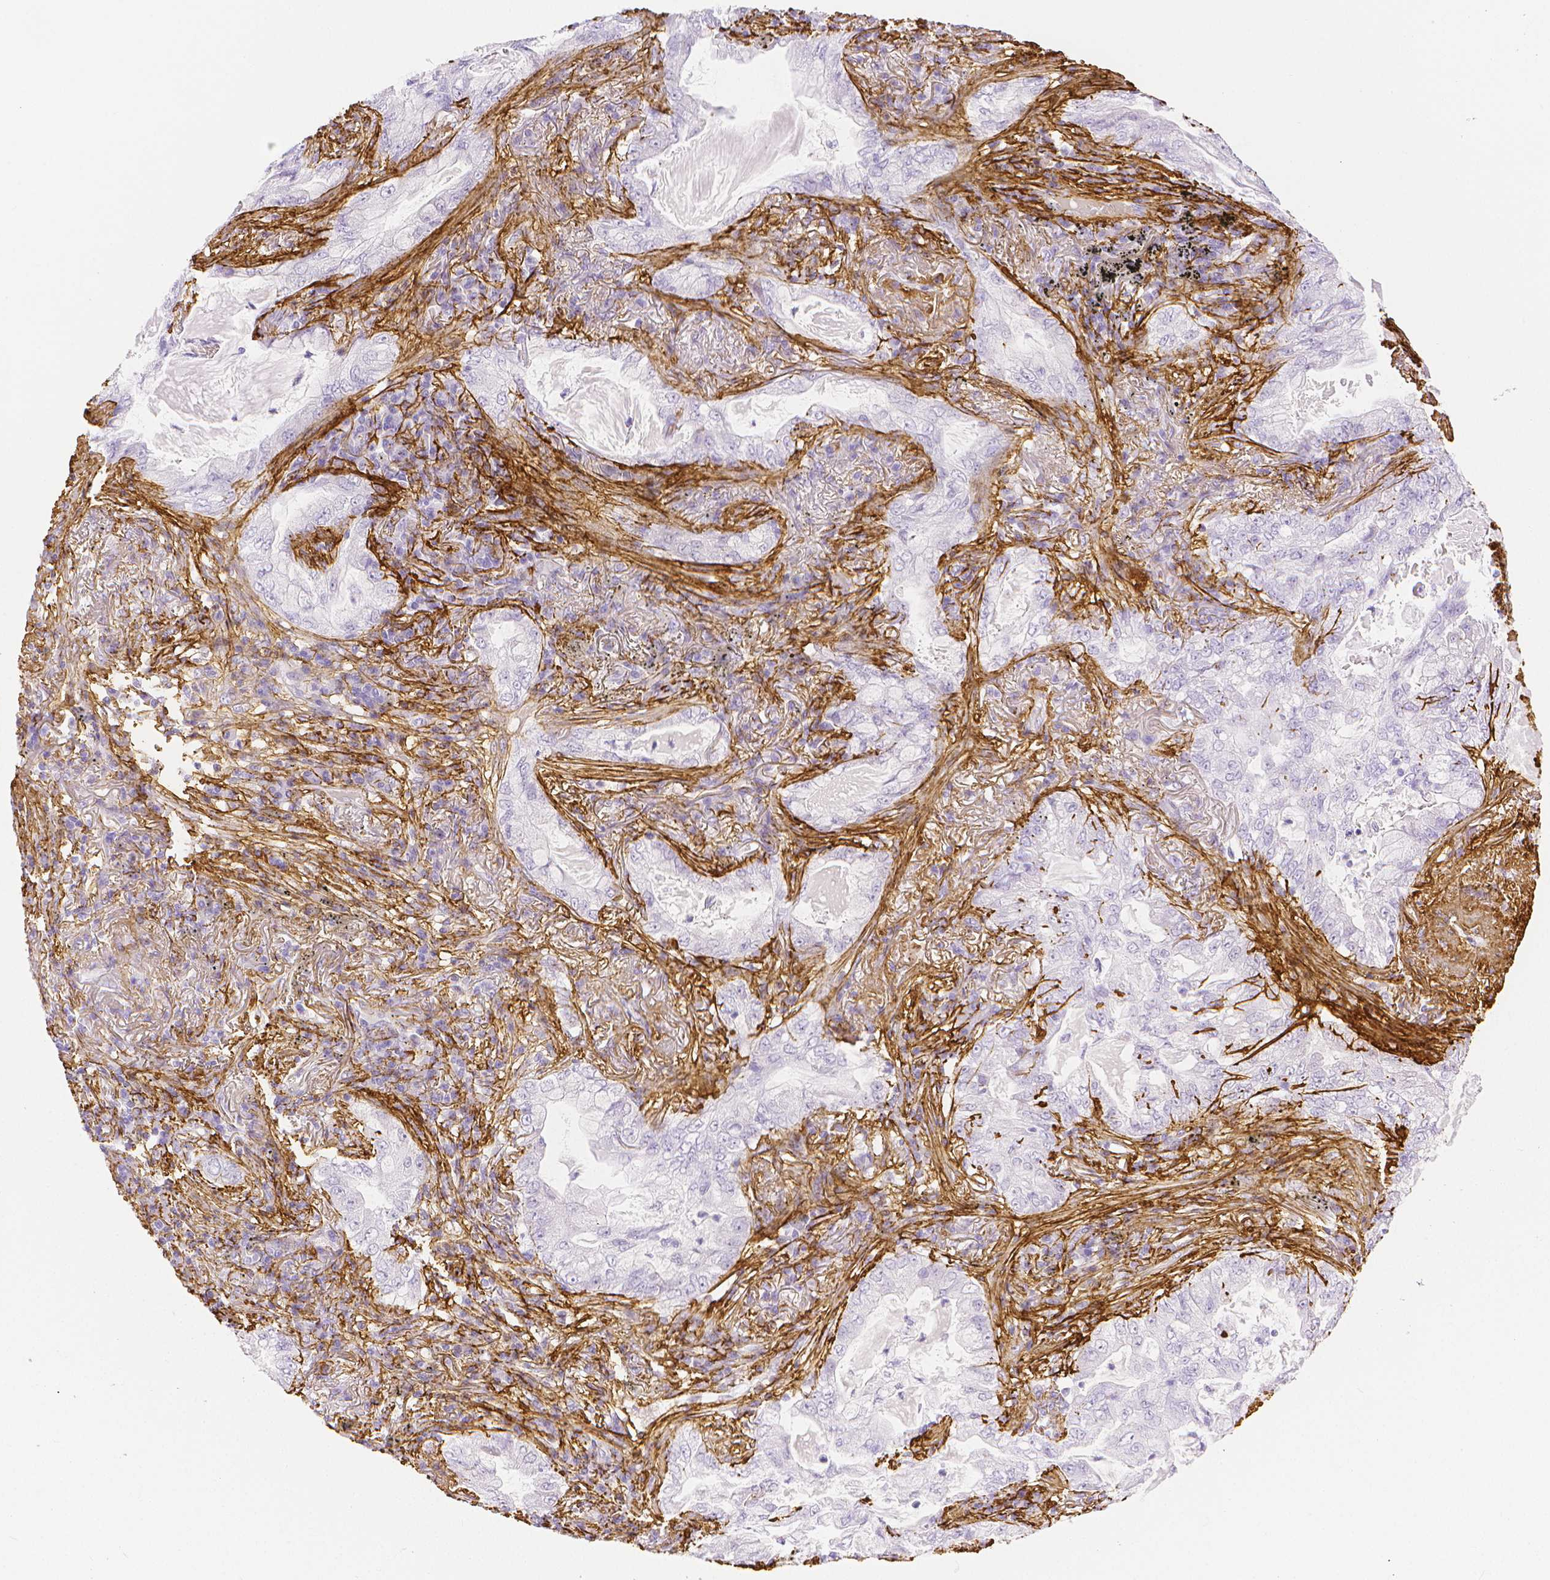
{"staining": {"intensity": "negative", "quantity": "none", "location": "none"}, "tissue": "lung cancer", "cell_type": "Tumor cells", "image_type": "cancer", "snomed": [{"axis": "morphology", "description": "Adenocarcinoma, NOS"}, {"axis": "topography", "description": "Lung"}], "caption": "An immunohistochemistry (IHC) photomicrograph of lung cancer is shown. There is no staining in tumor cells of lung cancer.", "gene": "FBN1", "patient": {"sex": "female", "age": 73}}